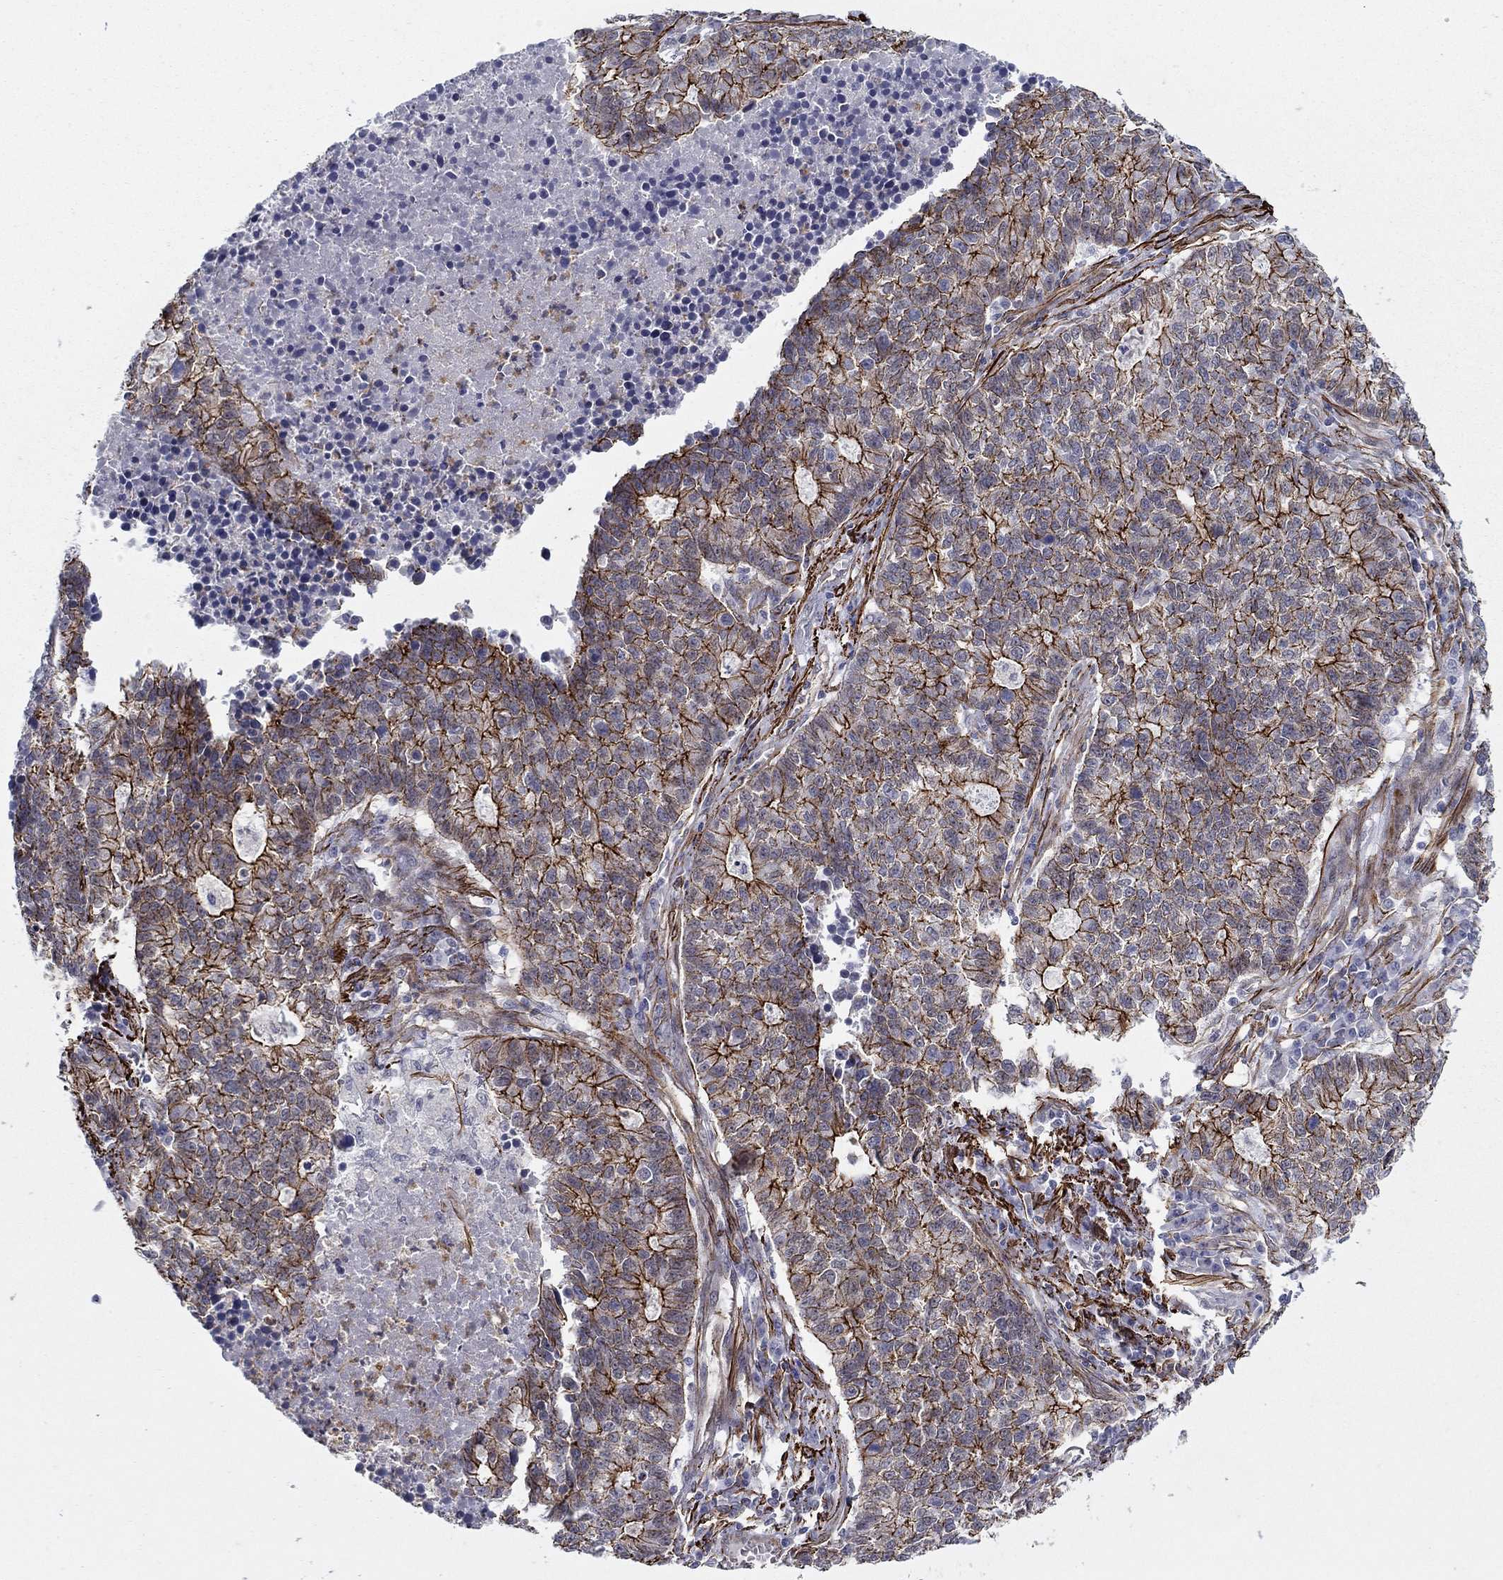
{"staining": {"intensity": "strong", "quantity": "25%-75%", "location": "cytoplasmic/membranous"}, "tissue": "lung cancer", "cell_type": "Tumor cells", "image_type": "cancer", "snomed": [{"axis": "morphology", "description": "Adenocarcinoma, NOS"}, {"axis": "topography", "description": "Lung"}], "caption": "Protein expression analysis of adenocarcinoma (lung) demonstrates strong cytoplasmic/membranous staining in about 25%-75% of tumor cells.", "gene": "KRBA1", "patient": {"sex": "male", "age": 57}}